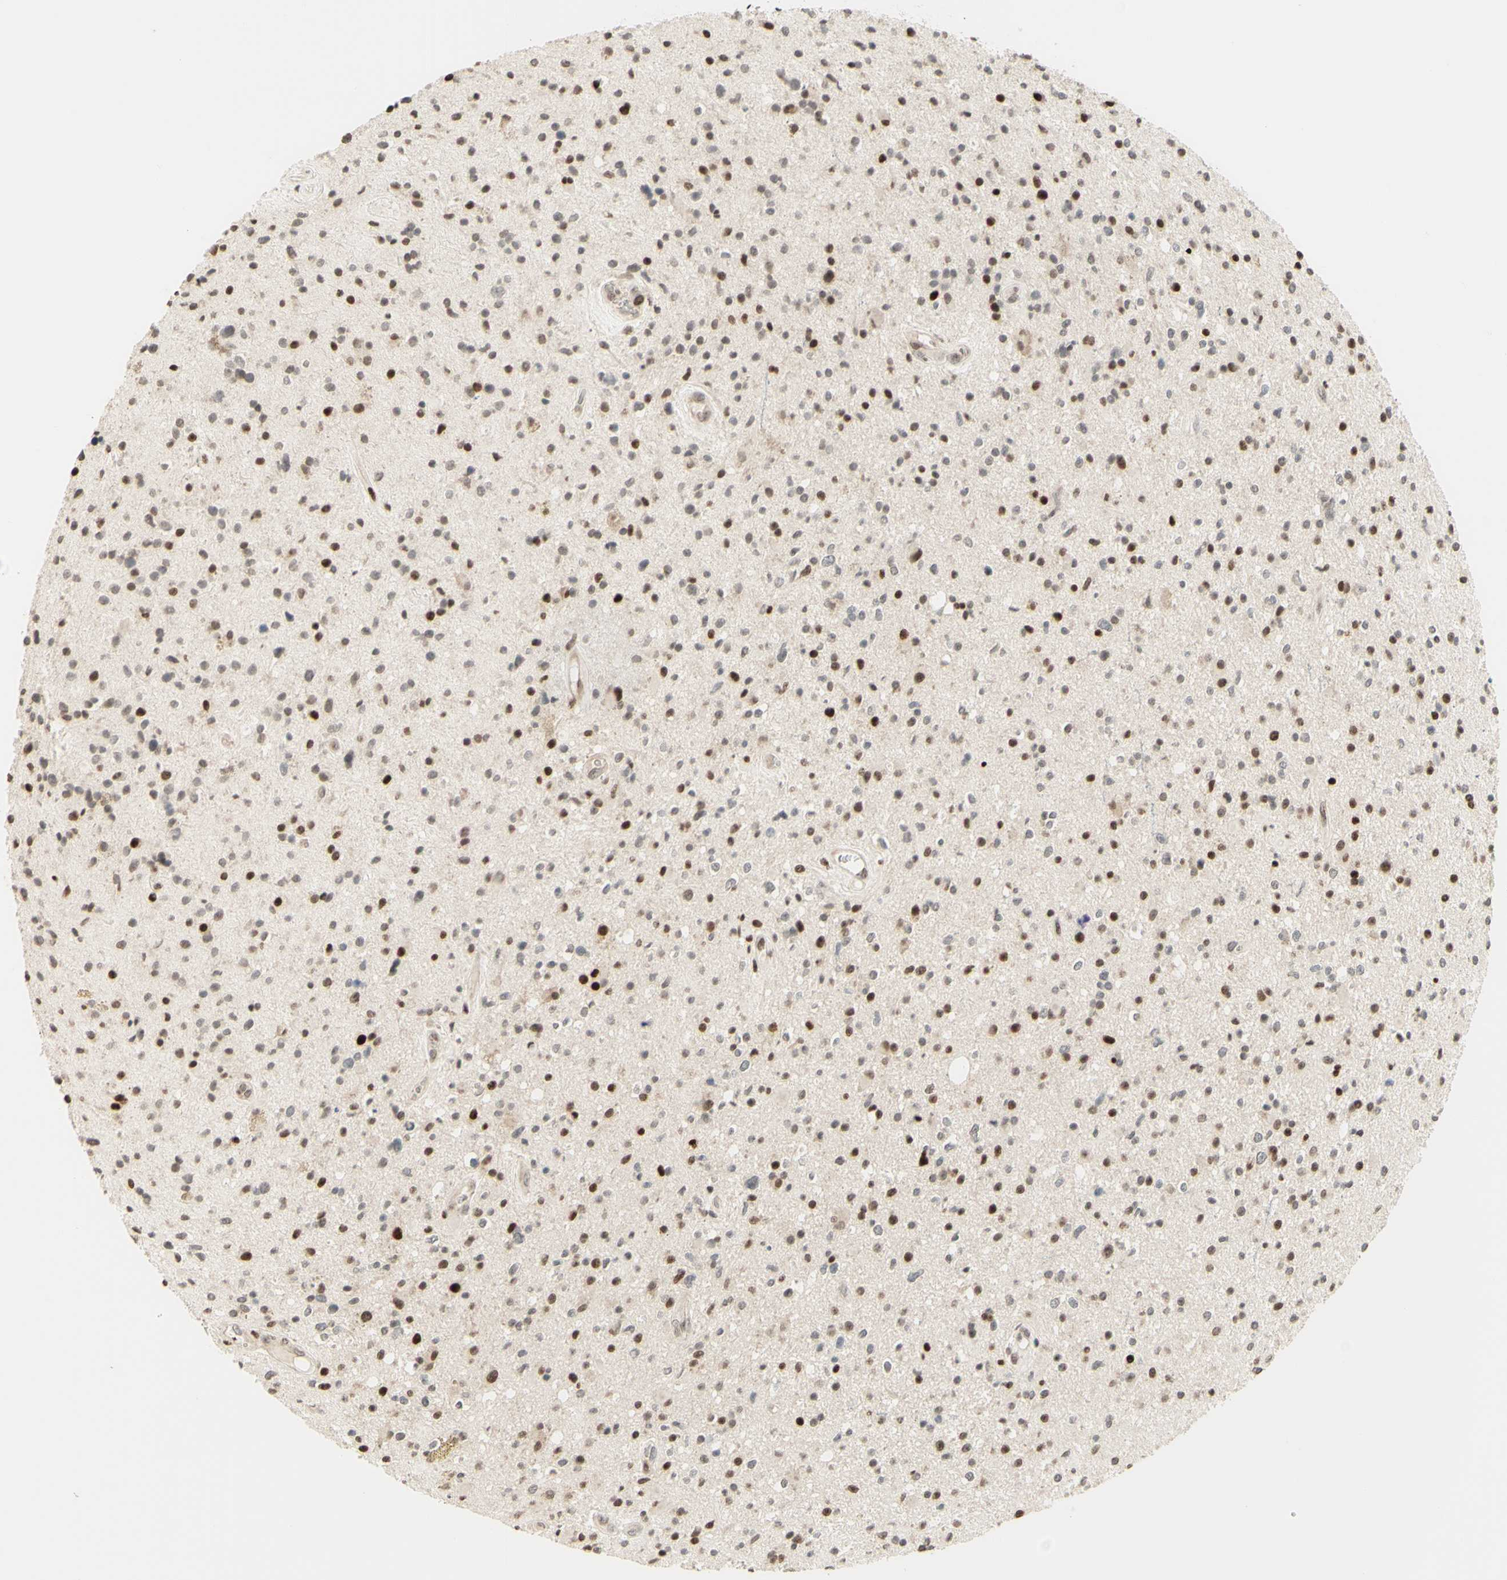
{"staining": {"intensity": "moderate", "quantity": "25%-75%", "location": "nuclear"}, "tissue": "glioma", "cell_type": "Tumor cells", "image_type": "cancer", "snomed": [{"axis": "morphology", "description": "Glioma, malignant, High grade"}, {"axis": "topography", "description": "Brain"}], "caption": "Tumor cells show medium levels of moderate nuclear staining in approximately 25%-75% of cells in human glioma. The protein of interest is shown in brown color, while the nuclei are stained blue.", "gene": "CDKL5", "patient": {"sex": "male", "age": 33}}